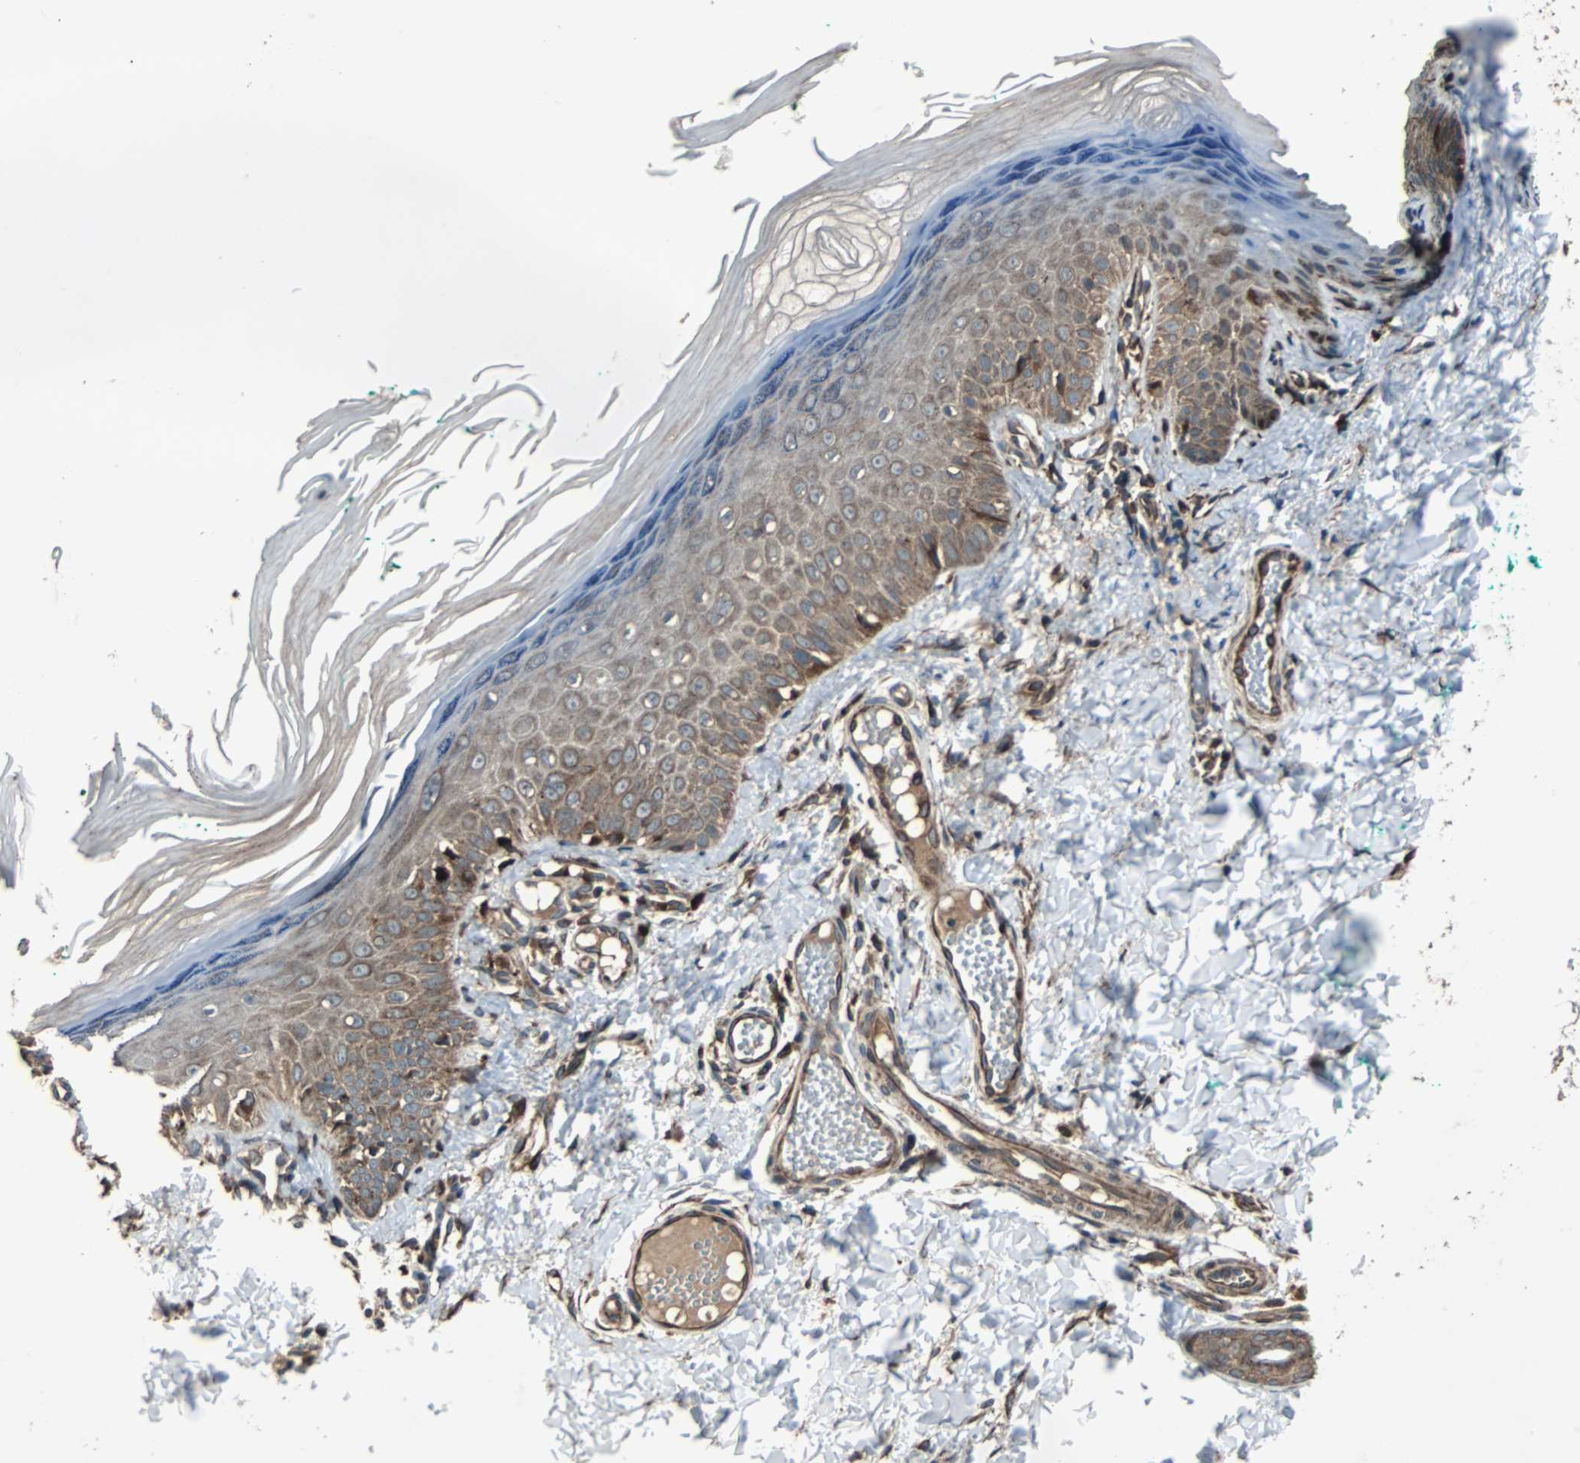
{"staining": {"intensity": "moderate", "quantity": ">75%", "location": "cytoplasmic/membranous"}, "tissue": "skin", "cell_type": "Fibroblasts", "image_type": "normal", "snomed": [{"axis": "morphology", "description": "Normal tissue, NOS"}, {"axis": "topography", "description": "Skin"}], "caption": "High-power microscopy captured an immunohistochemistry (IHC) histopathology image of unremarkable skin, revealing moderate cytoplasmic/membranous expression in approximately >75% of fibroblasts.", "gene": "RAB7A", "patient": {"sex": "male", "age": 26}}